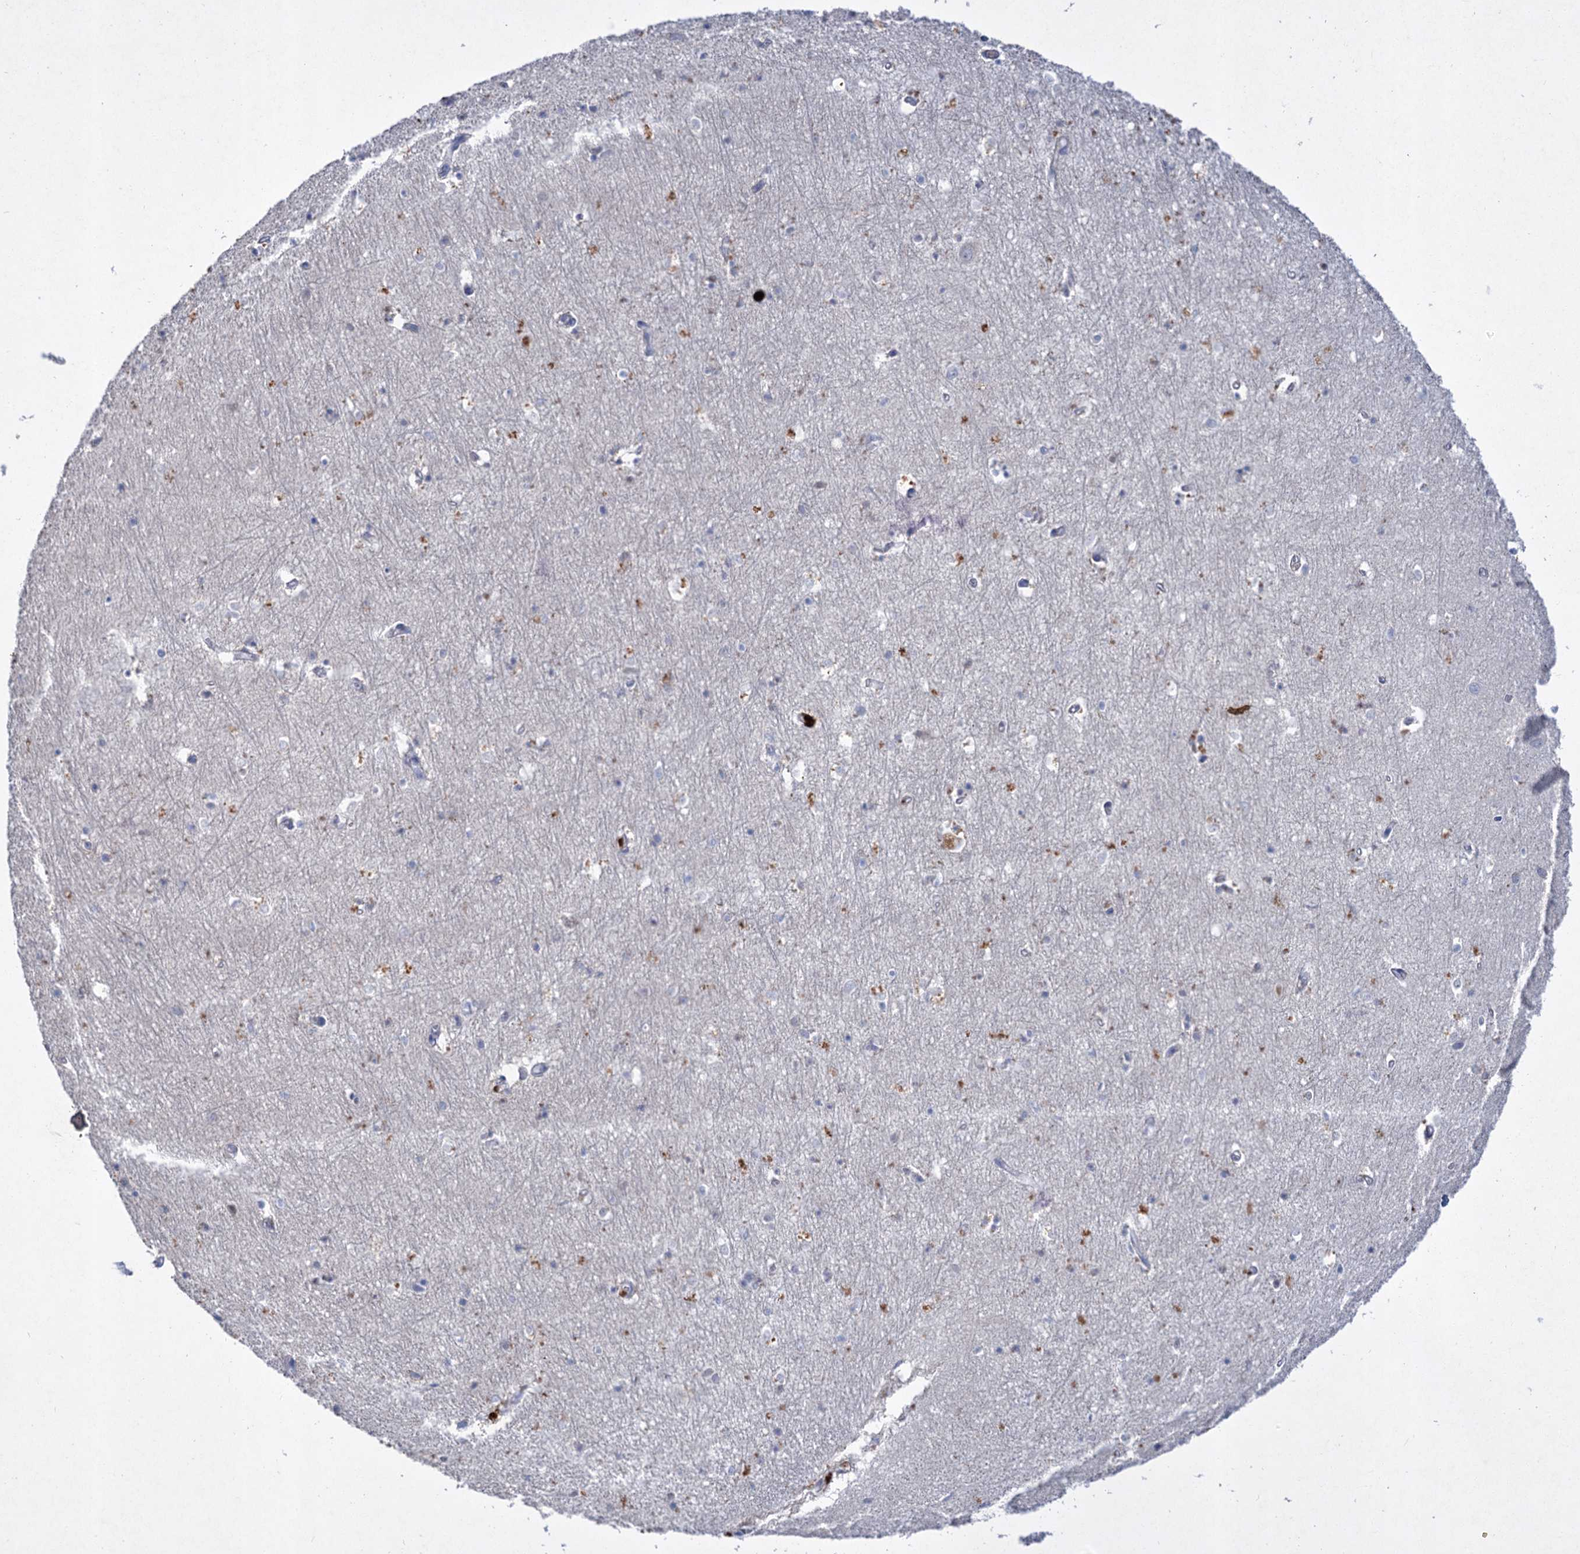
{"staining": {"intensity": "negative", "quantity": "none", "location": "none"}, "tissue": "hippocampus", "cell_type": "Glial cells", "image_type": "normal", "snomed": [{"axis": "morphology", "description": "Normal tissue, NOS"}, {"axis": "topography", "description": "Hippocampus"}], "caption": "This is an immunohistochemistry (IHC) photomicrograph of benign human hippocampus. There is no expression in glial cells.", "gene": "ATP4A", "patient": {"sex": "female", "age": 64}}